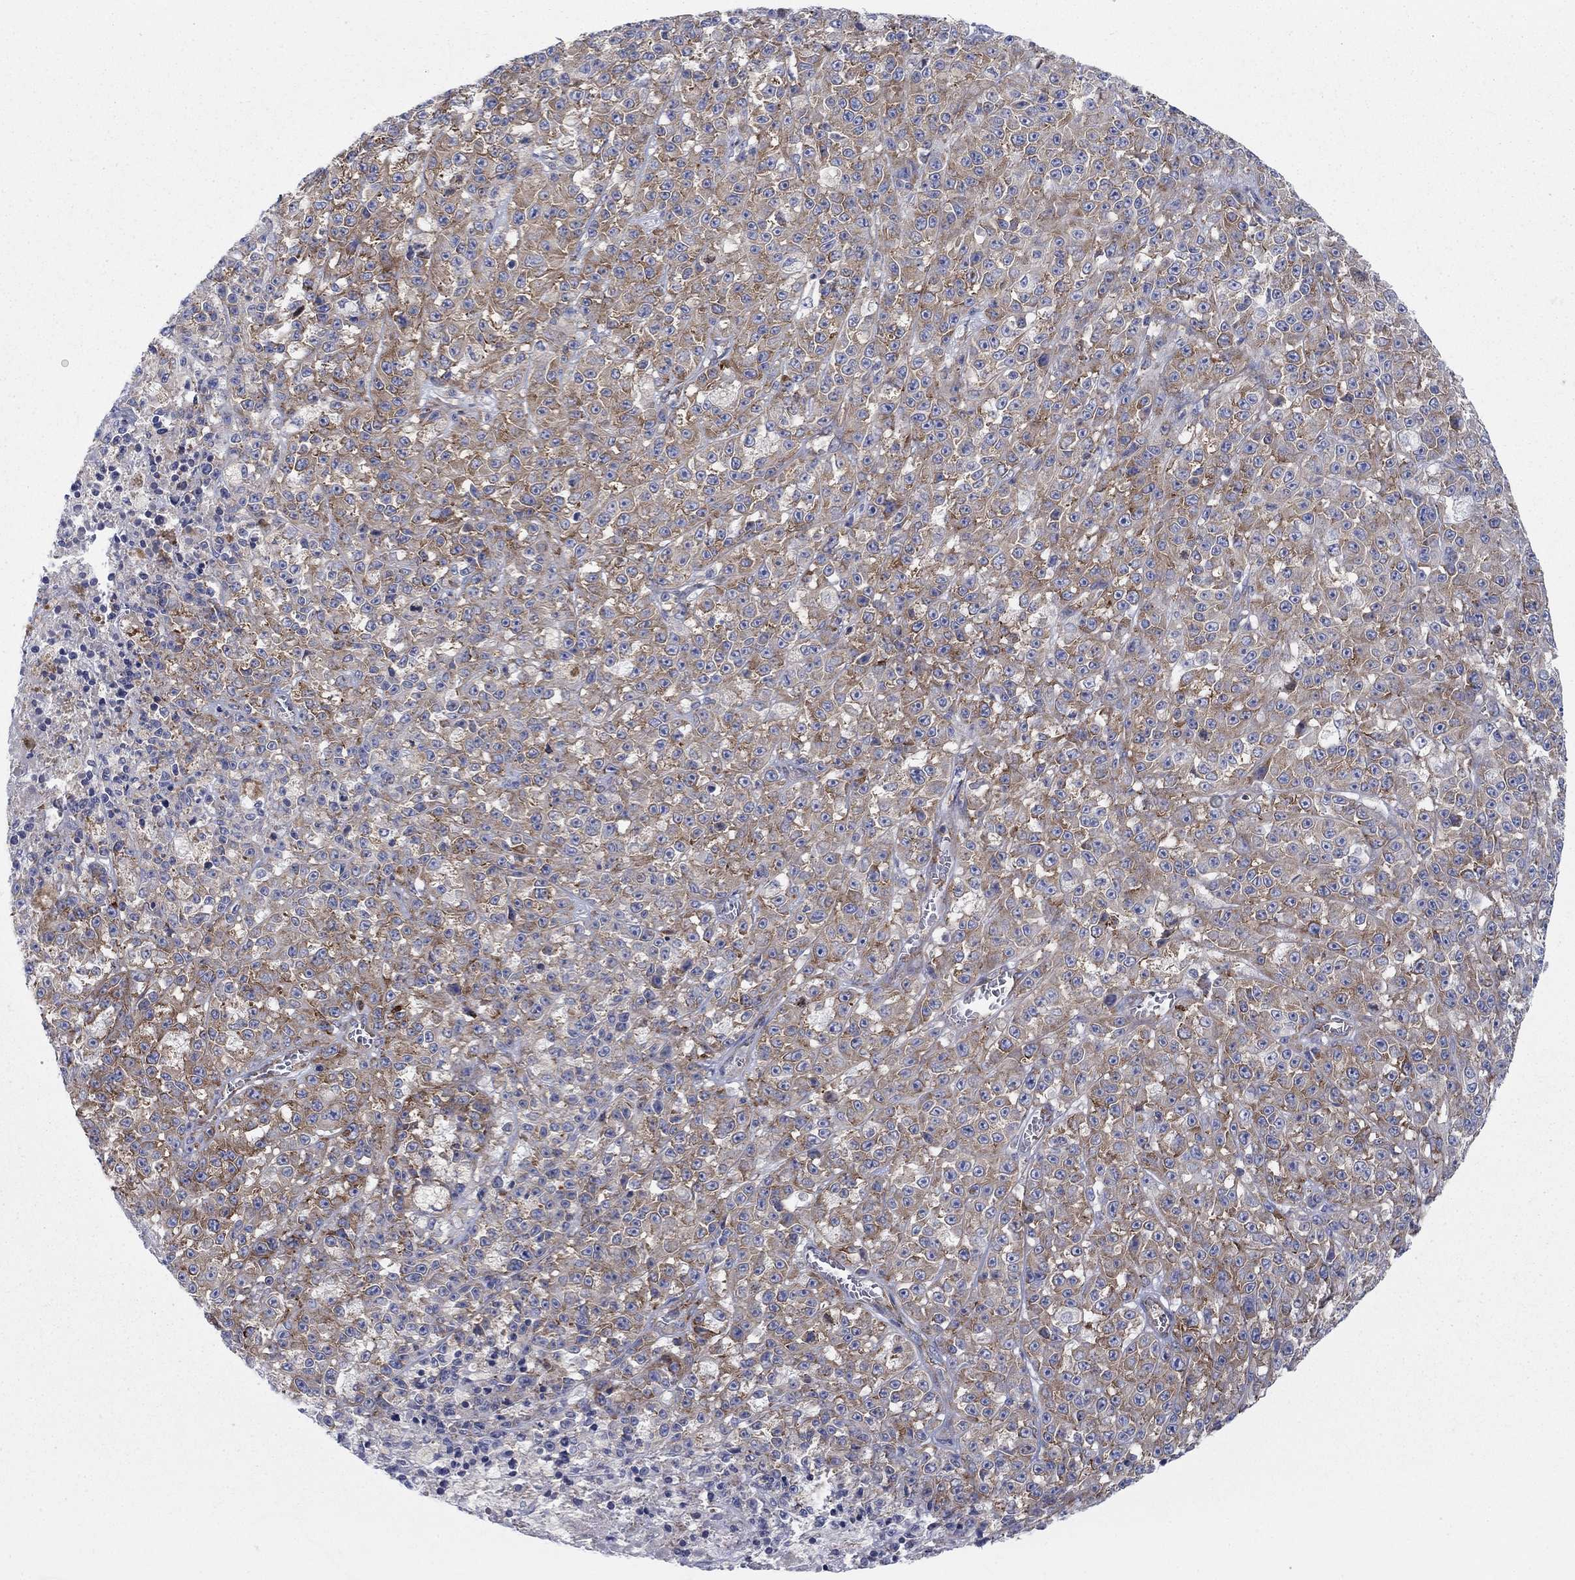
{"staining": {"intensity": "moderate", "quantity": "25%-75%", "location": "cytoplasmic/membranous"}, "tissue": "melanoma", "cell_type": "Tumor cells", "image_type": "cancer", "snomed": [{"axis": "morphology", "description": "Malignant melanoma, NOS"}, {"axis": "topography", "description": "Skin"}], "caption": "A brown stain highlights moderate cytoplasmic/membranous positivity of a protein in malignant melanoma tumor cells. The staining was performed using DAB, with brown indicating positive protein expression. Nuclei are stained blue with hematoxylin.", "gene": "TMEM59", "patient": {"sex": "female", "age": 58}}